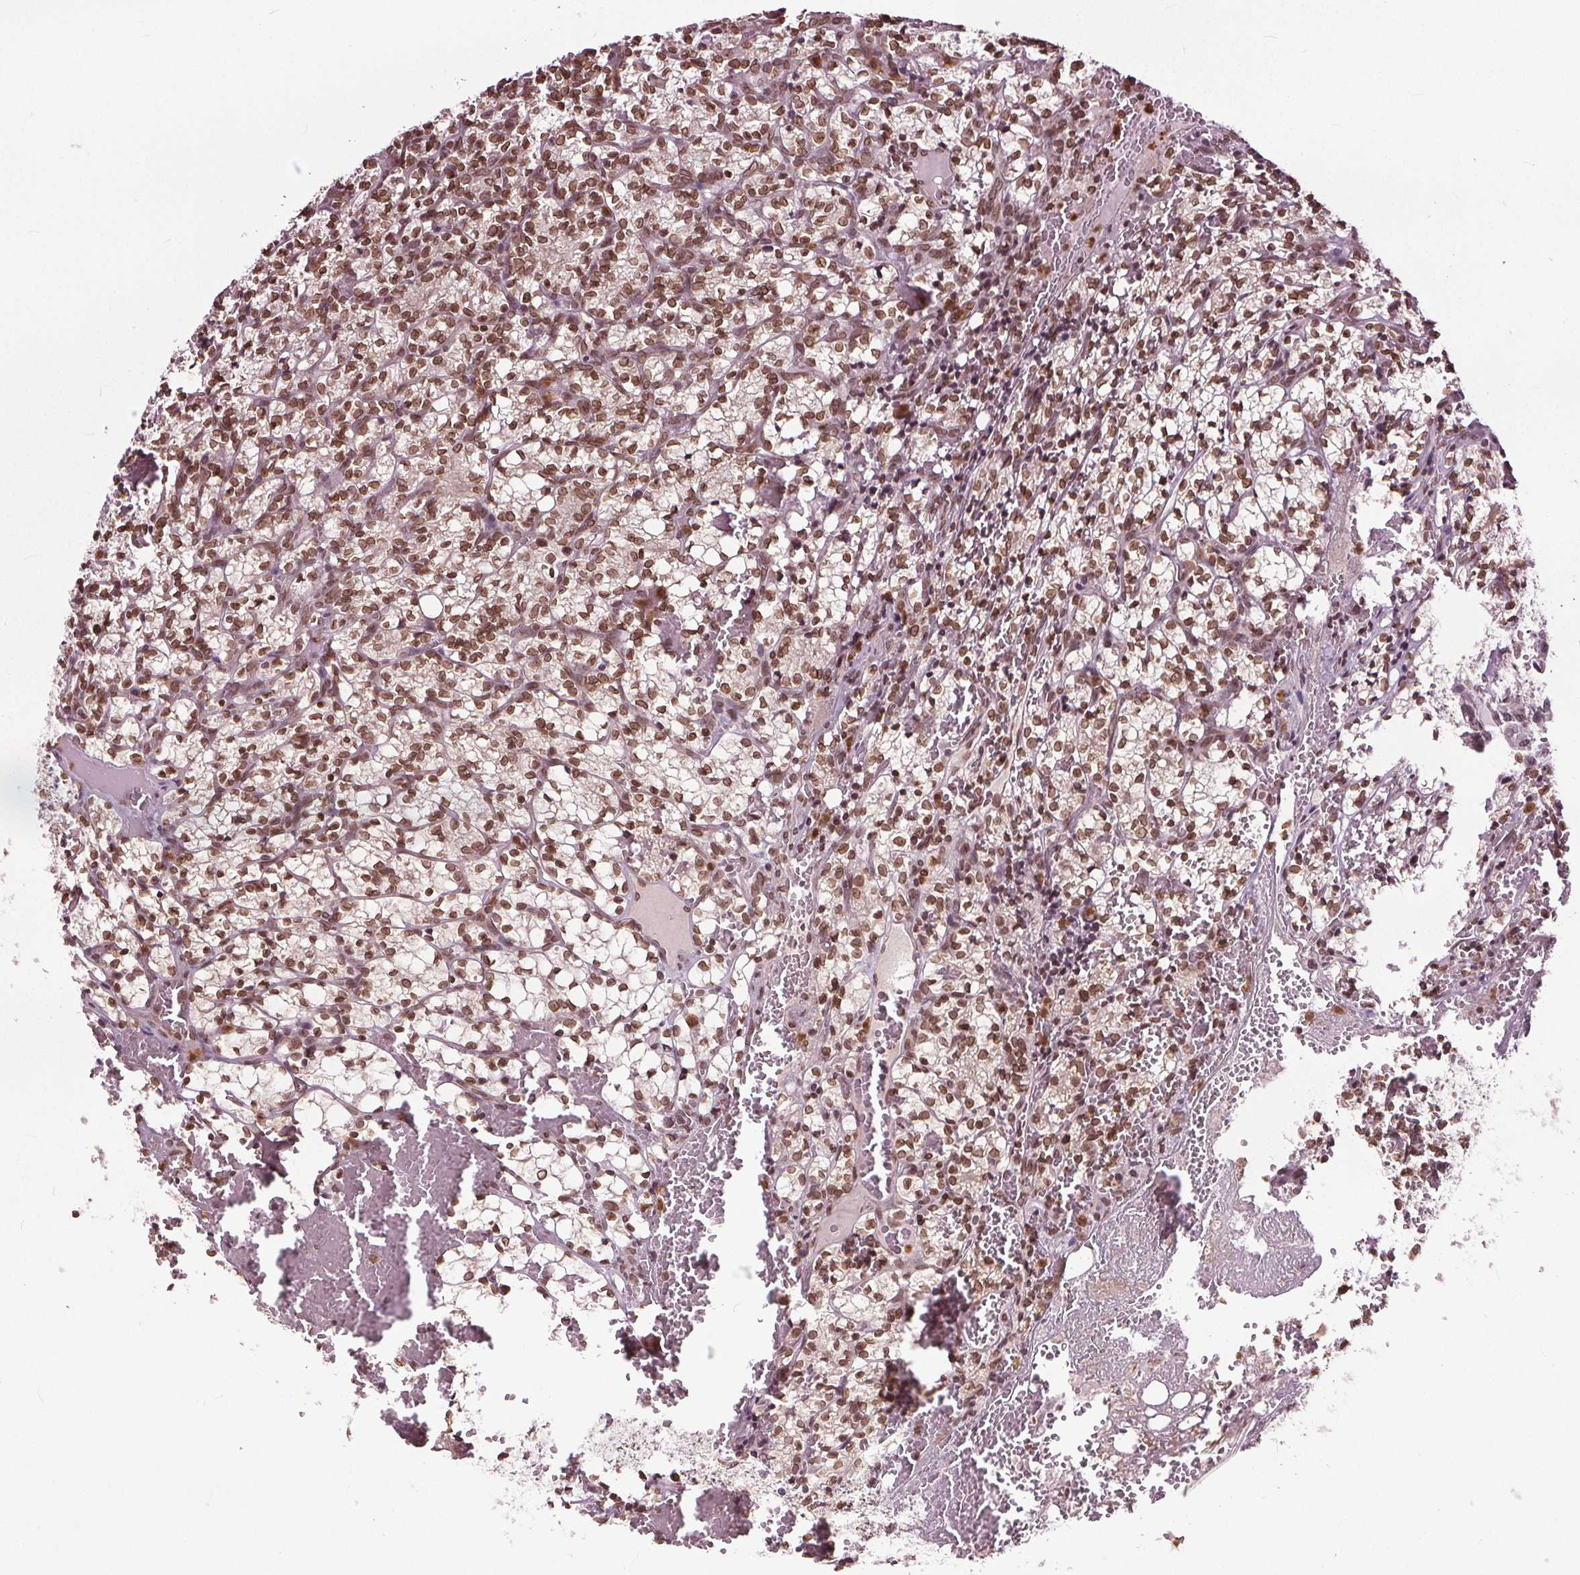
{"staining": {"intensity": "moderate", "quantity": ">75%", "location": "cytoplasmic/membranous,nuclear"}, "tissue": "renal cancer", "cell_type": "Tumor cells", "image_type": "cancer", "snomed": [{"axis": "morphology", "description": "Adenocarcinoma, NOS"}, {"axis": "topography", "description": "Kidney"}], "caption": "Adenocarcinoma (renal) stained for a protein (brown) shows moderate cytoplasmic/membranous and nuclear positive staining in about >75% of tumor cells.", "gene": "TTC39C", "patient": {"sex": "female", "age": 69}}